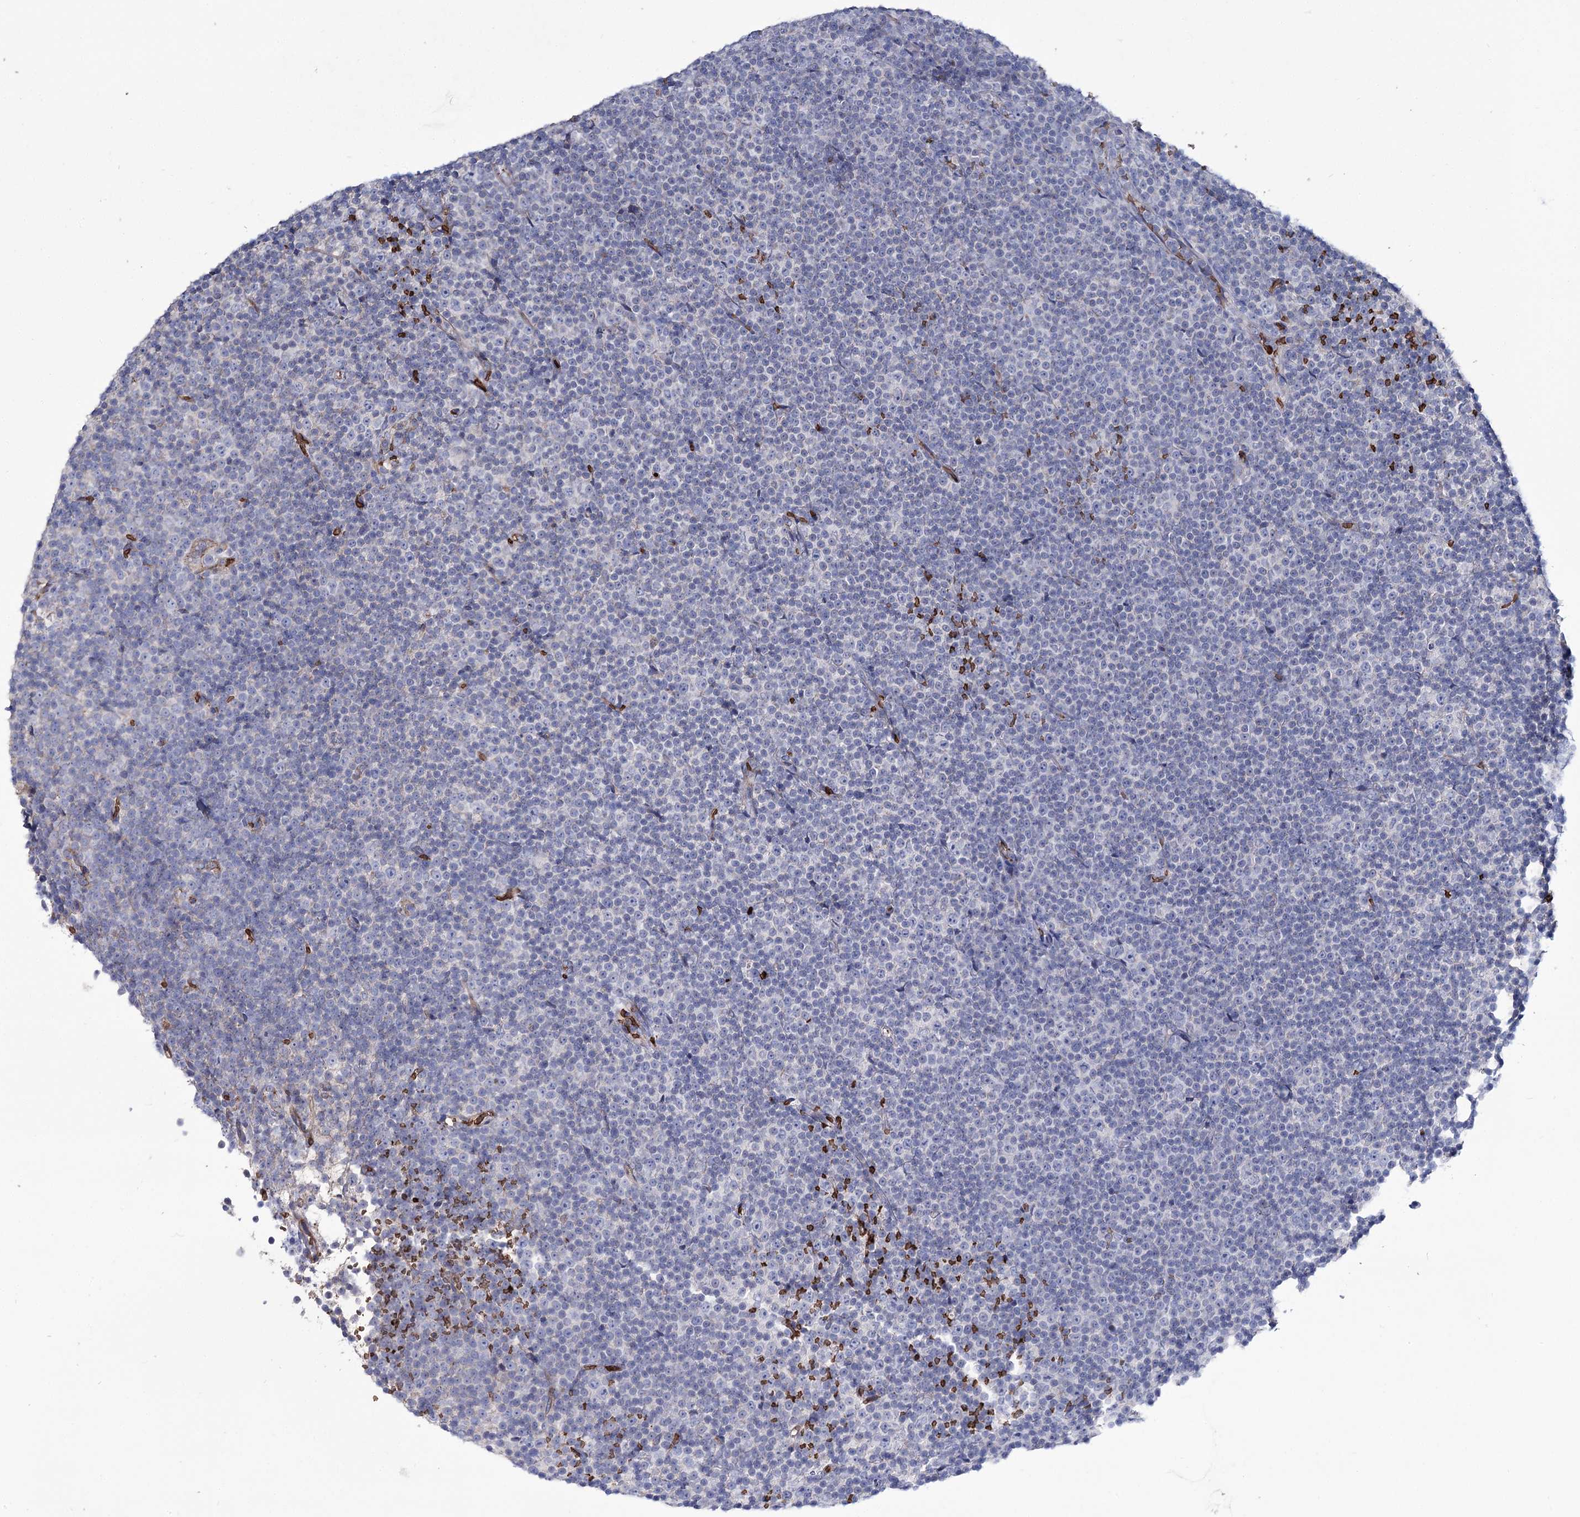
{"staining": {"intensity": "negative", "quantity": "none", "location": "none"}, "tissue": "lymphoma", "cell_type": "Tumor cells", "image_type": "cancer", "snomed": [{"axis": "morphology", "description": "Malignant lymphoma, non-Hodgkin's type, Low grade"}, {"axis": "topography", "description": "Lymph node"}], "caption": "Tumor cells are negative for brown protein staining in lymphoma.", "gene": "GBF1", "patient": {"sex": "female", "age": 67}}